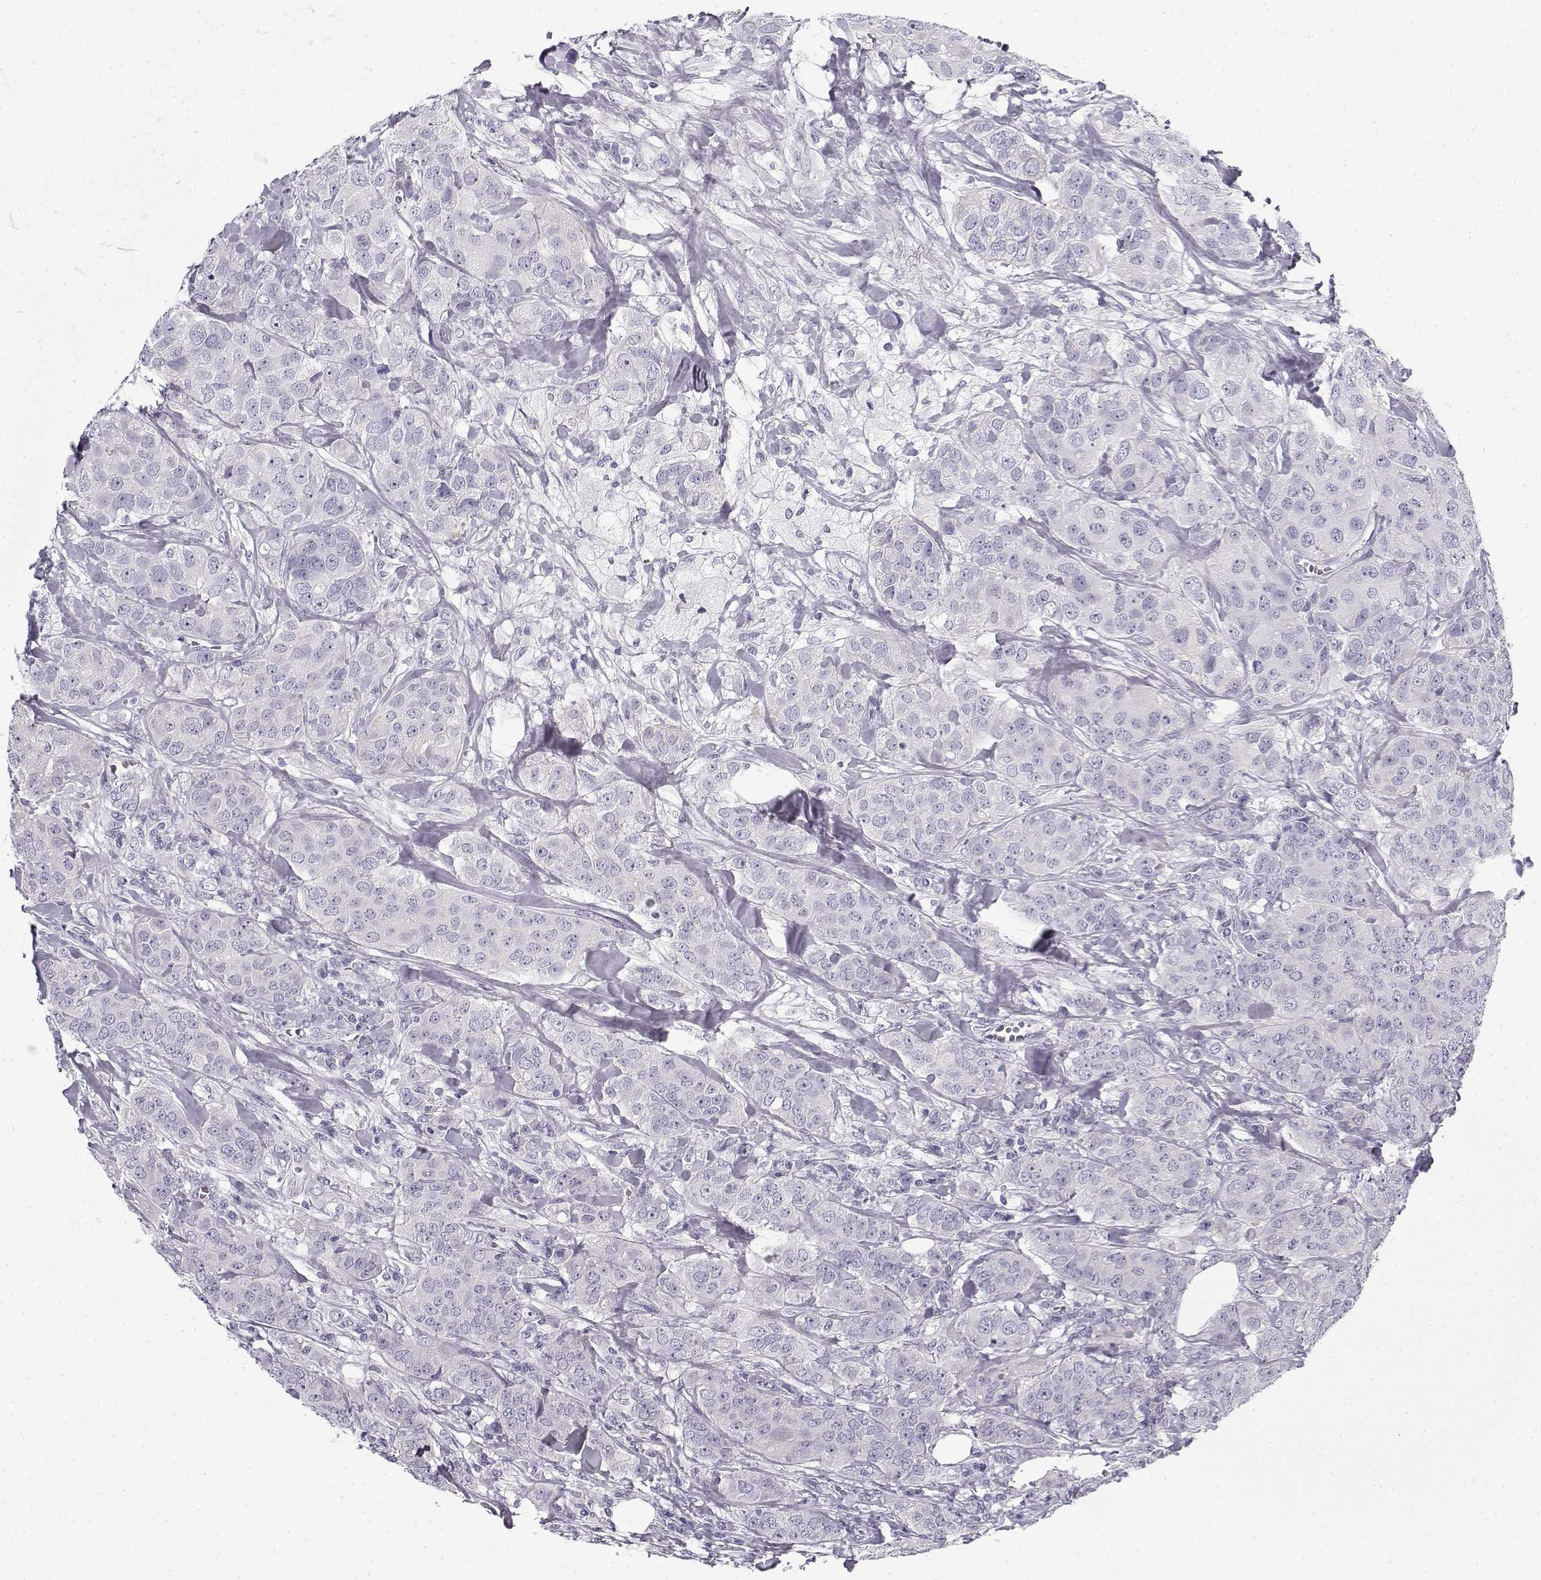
{"staining": {"intensity": "negative", "quantity": "none", "location": "none"}, "tissue": "breast cancer", "cell_type": "Tumor cells", "image_type": "cancer", "snomed": [{"axis": "morphology", "description": "Duct carcinoma"}, {"axis": "topography", "description": "Breast"}], "caption": "Immunohistochemistry (IHC) micrograph of neoplastic tissue: breast infiltrating ductal carcinoma stained with DAB (3,3'-diaminobenzidine) reveals no significant protein expression in tumor cells.", "gene": "CREB3L3", "patient": {"sex": "female", "age": 43}}